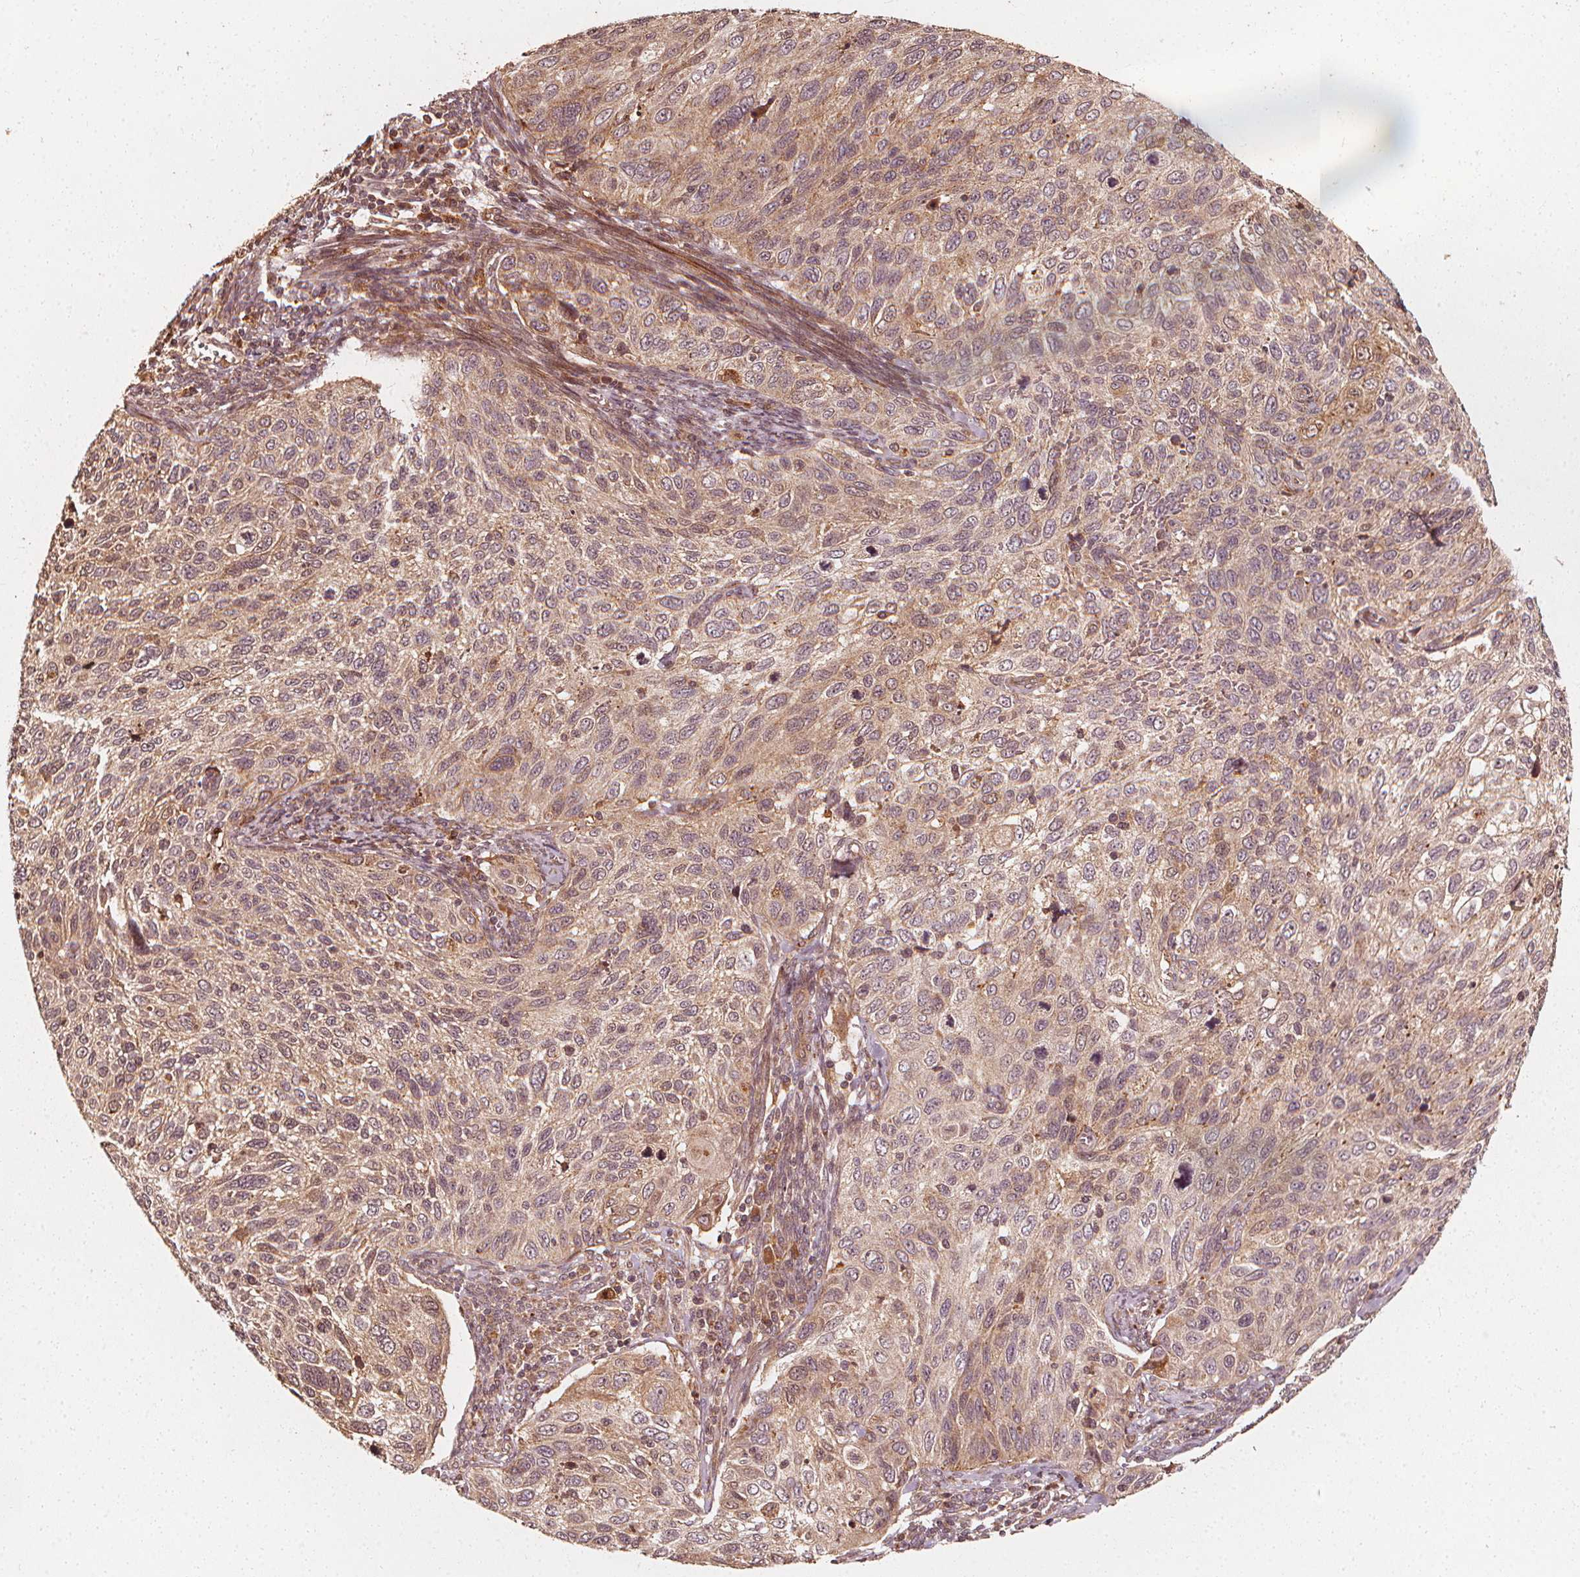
{"staining": {"intensity": "moderate", "quantity": ">75%", "location": "cytoplasmic/membranous"}, "tissue": "cervical cancer", "cell_type": "Tumor cells", "image_type": "cancer", "snomed": [{"axis": "morphology", "description": "Squamous cell carcinoma, NOS"}, {"axis": "topography", "description": "Cervix"}], "caption": "A micrograph of human cervical squamous cell carcinoma stained for a protein exhibits moderate cytoplasmic/membranous brown staining in tumor cells.", "gene": "NPC1", "patient": {"sex": "female", "age": 70}}